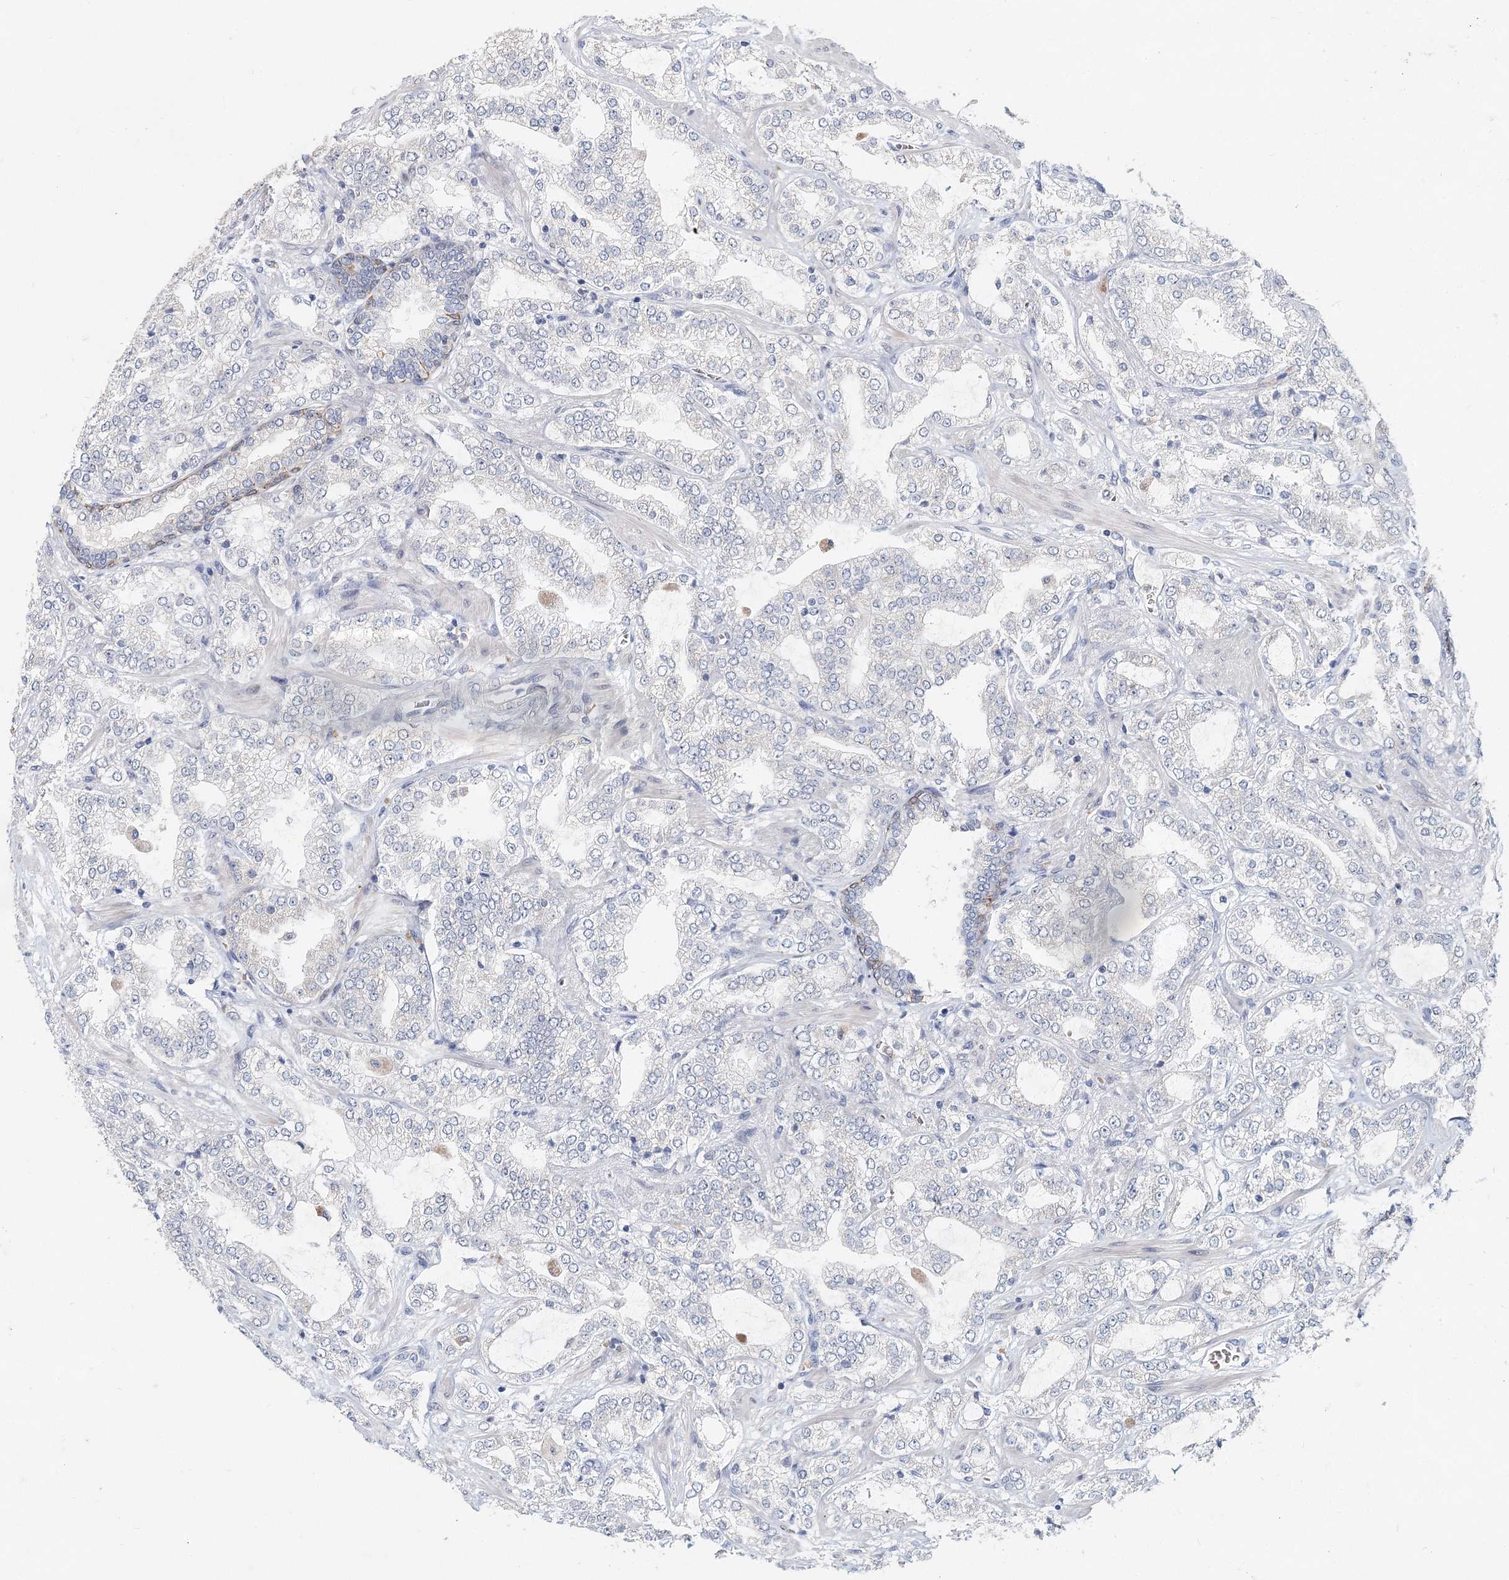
{"staining": {"intensity": "negative", "quantity": "none", "location": "none"}, "tissue": "prostate cancer", "cell_type": "Tumor cells", "image_type": "cancer", "snomed": [{"axis": "morphology", "description": "Adenocarcinoma, High grade"}, {"axis": "topography", "description": "Prostate"}], "caption": "Immunohistochemical staining of prostate cancer (high-grade adenocarcinoma) demonstrates no significant positivity in tumor cells.", "gene": "FBXO7", "patient": {"sex": "male", "age": 64}}